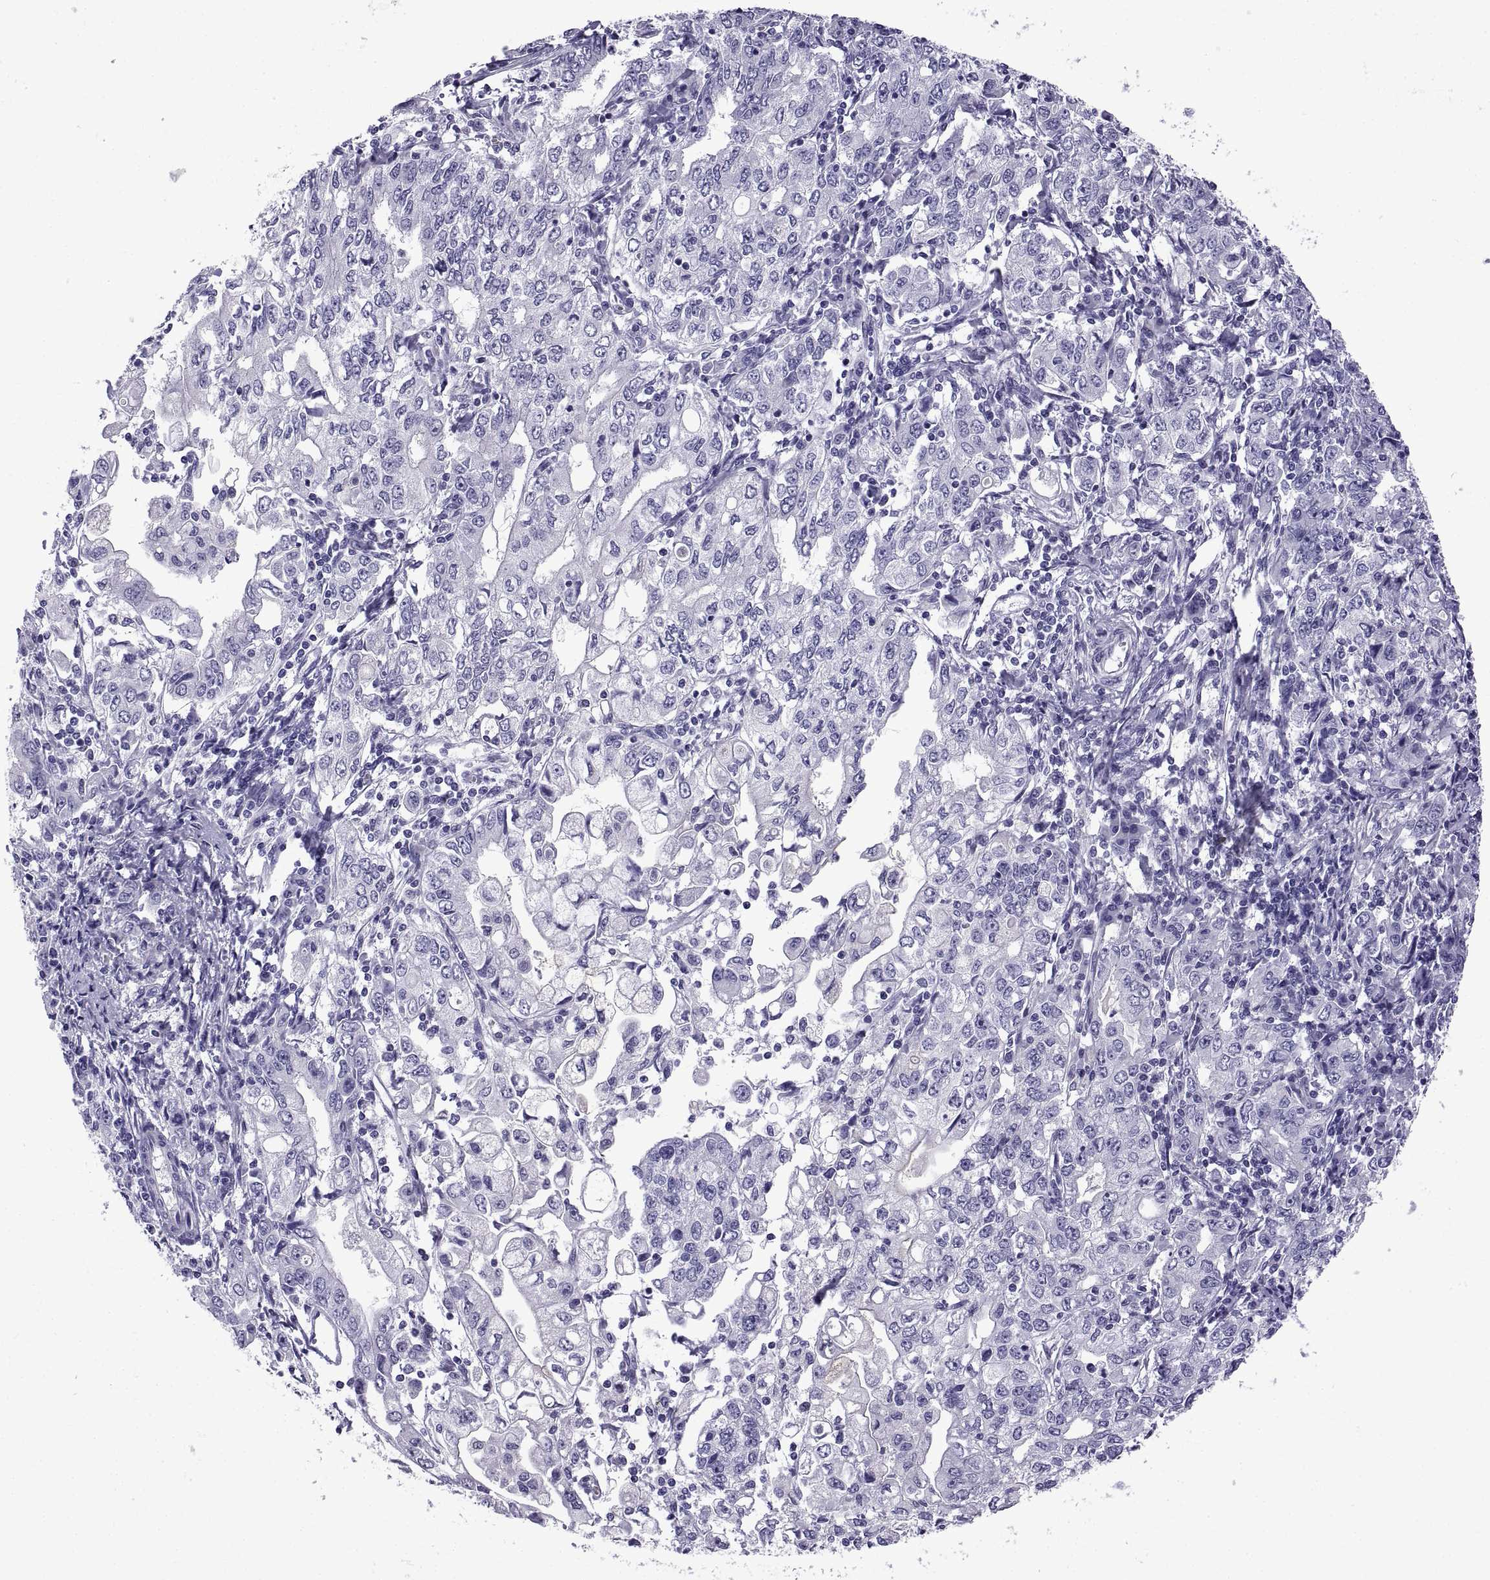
{"staining": {"intensity": "negative", "quantity": "none", "location": "none"}, "tissue": "stomach cancer", "cell_type": "Tumor cells", "image_type": "cancer", "snomed": [{"axis": "morphology", "description": "Adenocarcinoma, NOS"}, {"axis": "topography", "description": "Stomach, lower"}], "caption": "The photomicrograph exhibits no staining of tumor cells in stomach cancer.", "gene": "SPDYE1", "patient": {"sex": "female", "age": 72}}